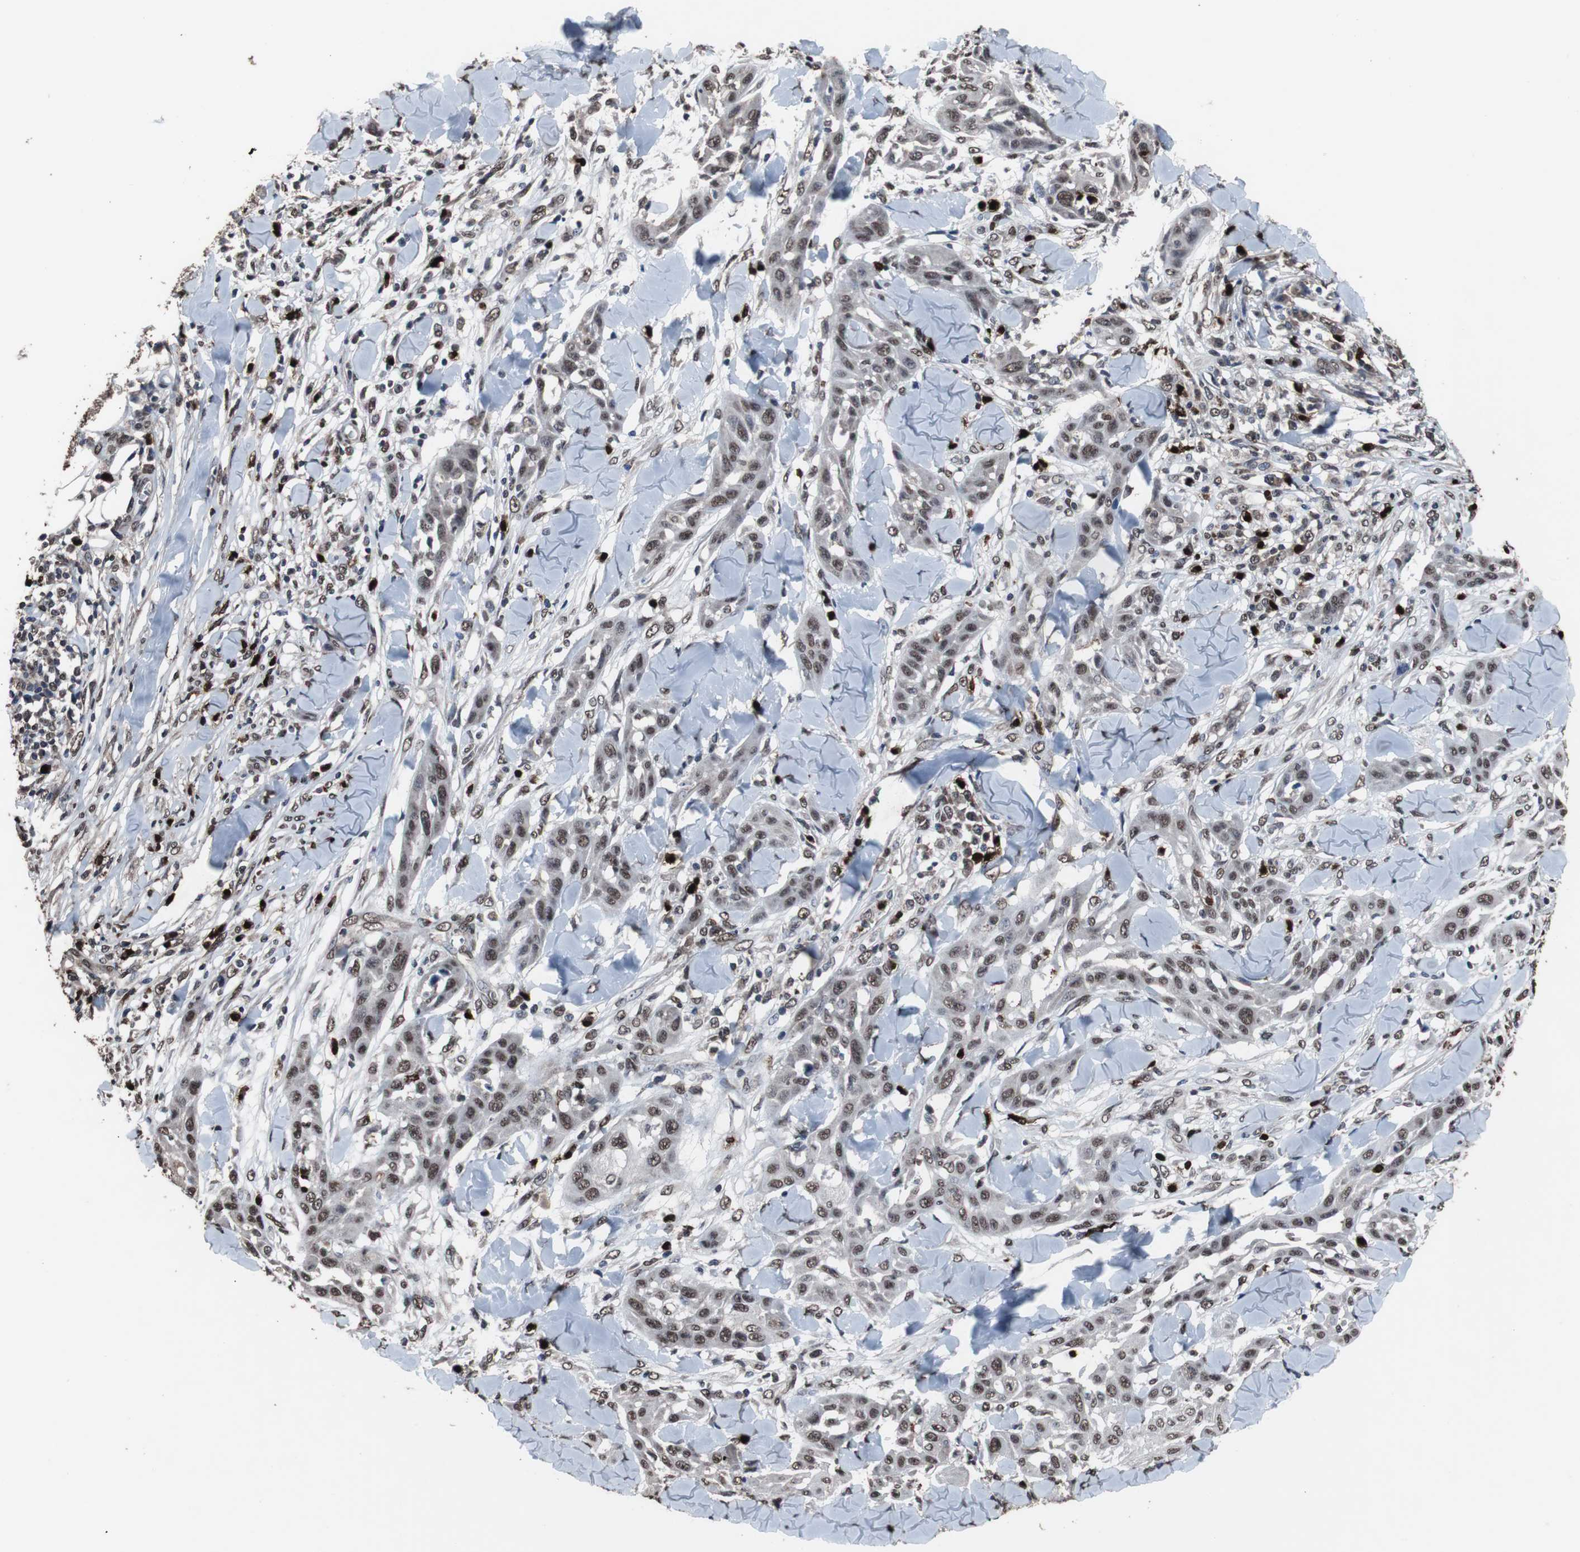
{"staining": {"intensity": "moderate", "quantity": ">75%", "location": "nuclear"}, "tissue": "skin cancer", "cell_type": "Tumor cells", "image_type": "cancer", "snomed": [{"axis": "morphology", "description": "Squamous cell carcinoma, NOS"}, {"axis": "topography", "description": "Skin"}], "caption": "Immunohistochemical staining of squamous cell carcinoma (skin) reveals moderate nuclear protein staining in approximately >75% of tumor cells.", "gene": "MED27", "patient": {"sex": "male", "age": 24}}